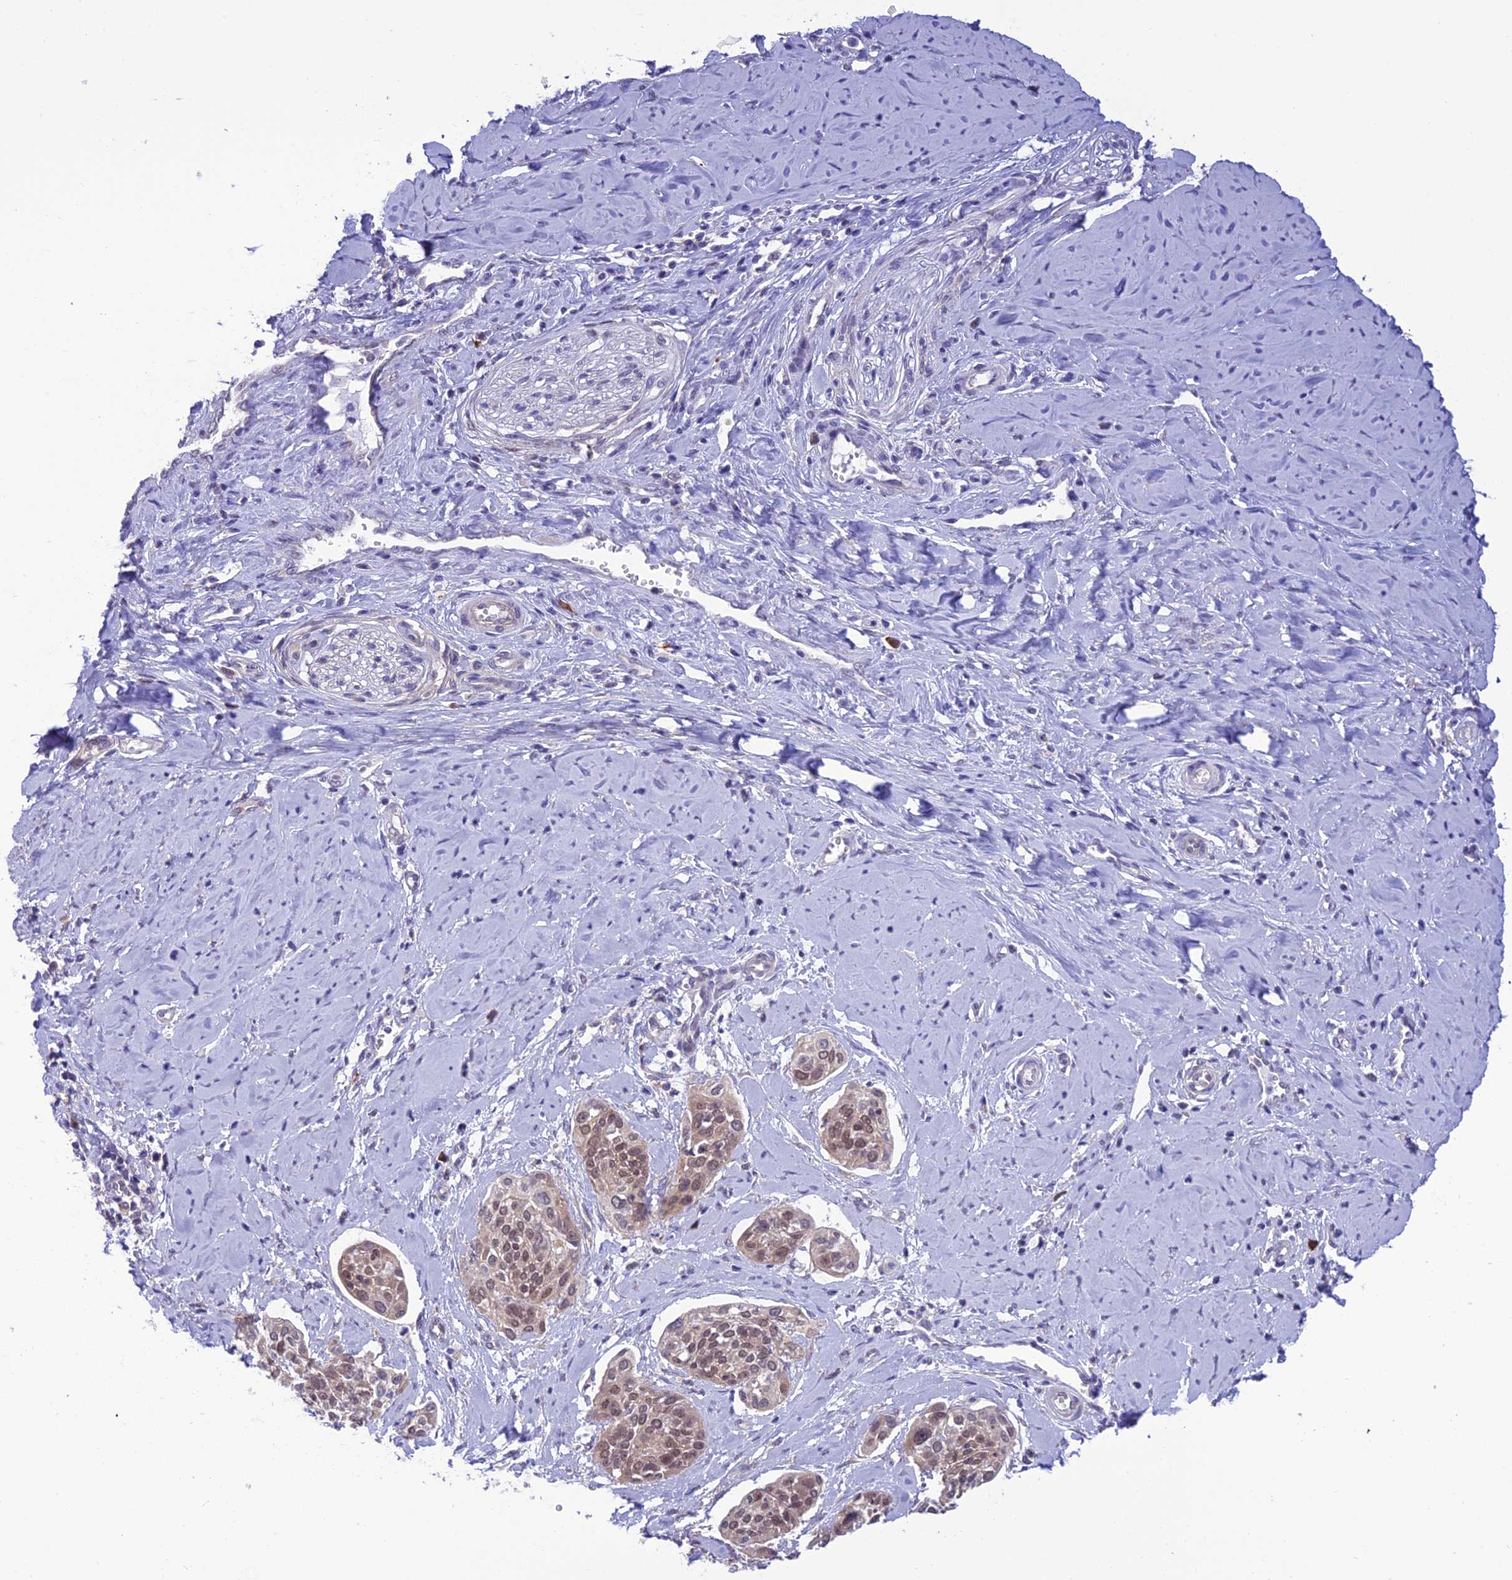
{"staining": {"intensity": "weak", "quantity": ">75%", "location": "nuclear"}, "tissue": "cervical cancer", "cell_type": "Tumor cells", "image_type": "cancer", "snomed": [{"axis": "morphology", "description": "Squamous cell carcinoma, NOS"}, {"axis": "topography", "description": "Cervix"}], "caption": "Immunohistochemical staining of cervical squamous cell carcinoma reveals low levels of weak nuclear staining in approximately >75% of tumor cells. (IHC, brightfield microscopy, high magnification).", "gene": "RNF126", "patient": {"sex": "female", "age": 44}}